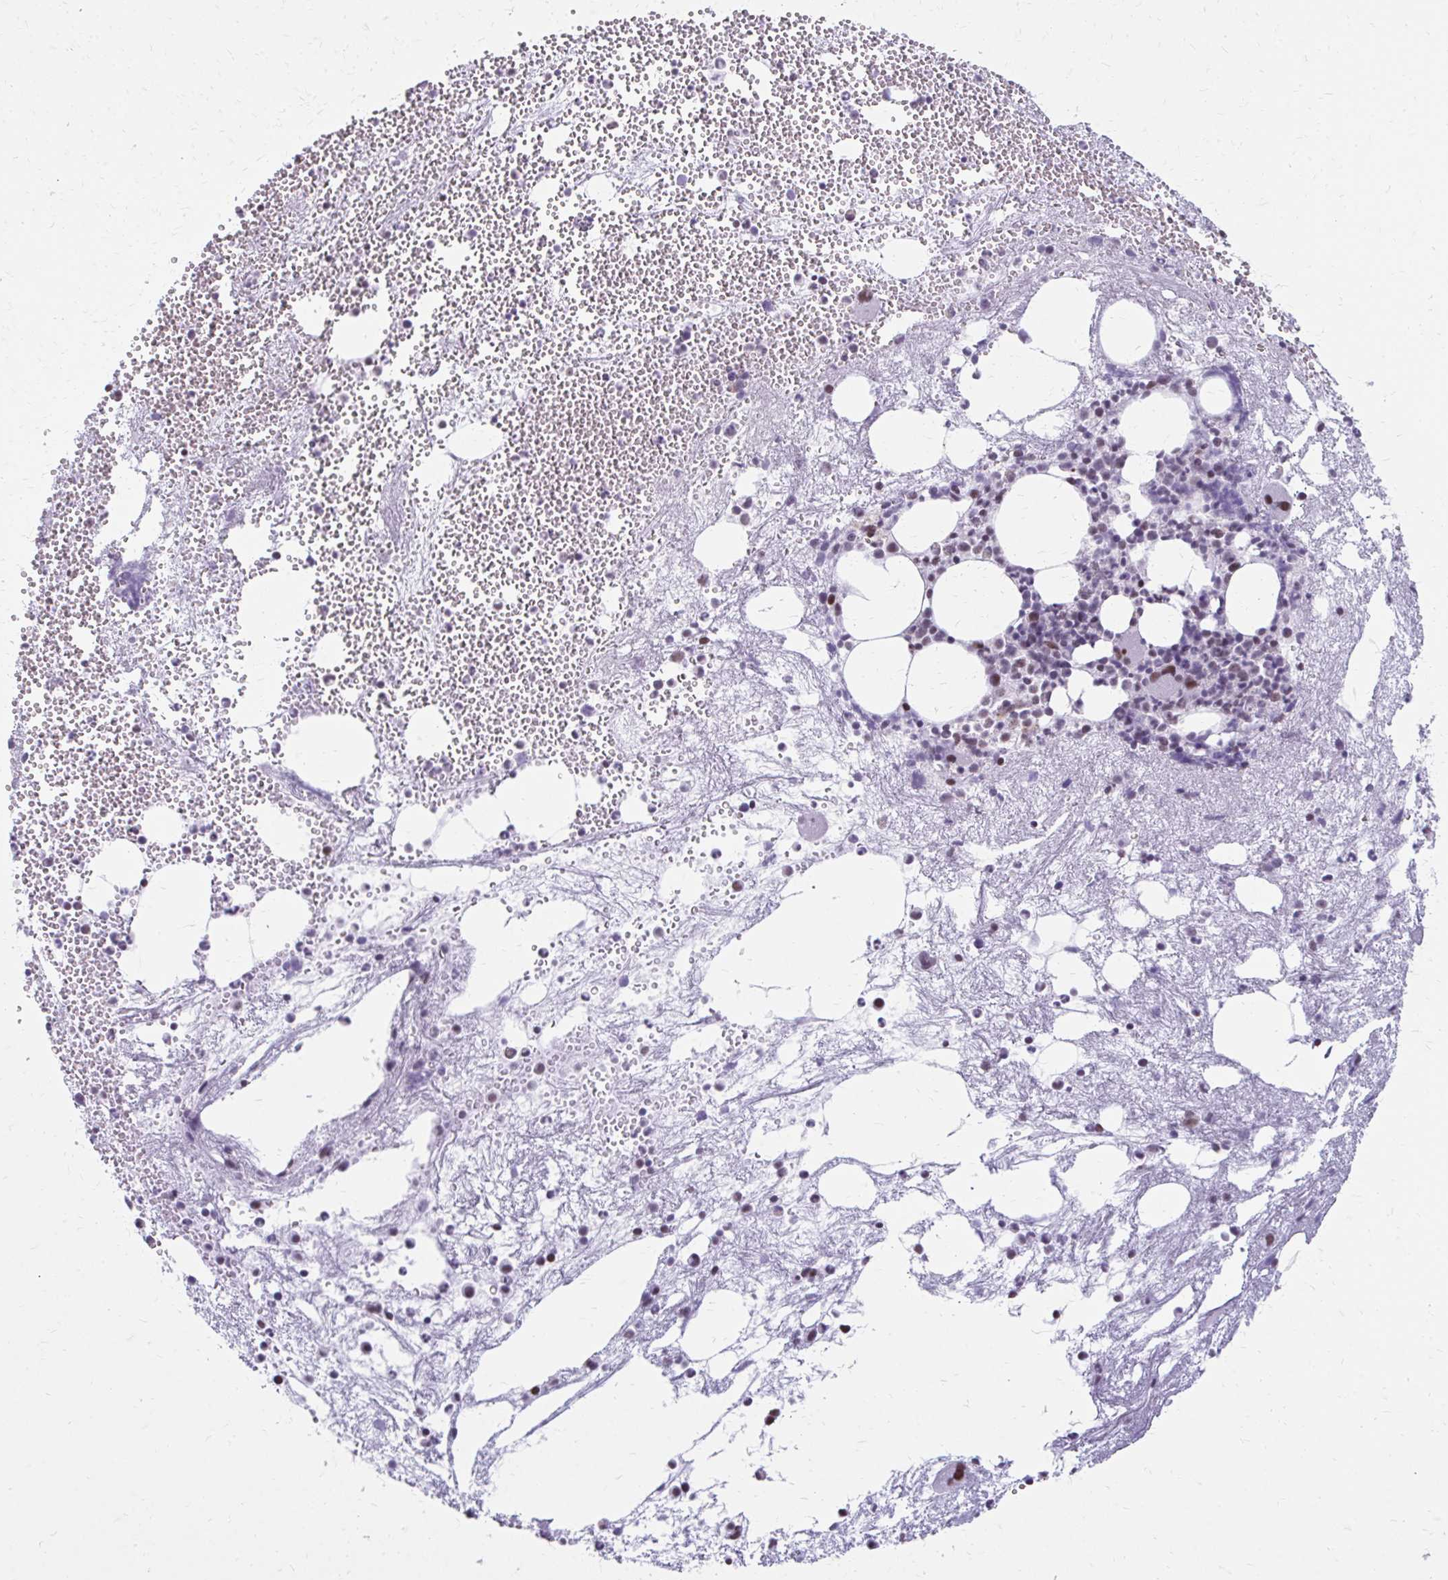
{"staining": {"intensity": "moderate", "quantity": "<25%", "location": "nuclear"}, "tissue": "bone marrow", "cell_type": "Hematopoietic cells", "image_type": "normal", "snomed": [{"axis": "morphology", "description": "Normal tissue, NOS"}, {"axis": "topography", "description": "Bone marrow"}], "caption": "Immunohistochemistry image of normal bone marrow: human bone marrow stained using immunohistochemistry (IHC) demonstrates low levels of moderate protein expression localized specifically in the nuclear of hematopoietic cells, appearing as a nuclear brown color.", "gene": "SS18", "patient": {"sex": "female", "age": 57}}